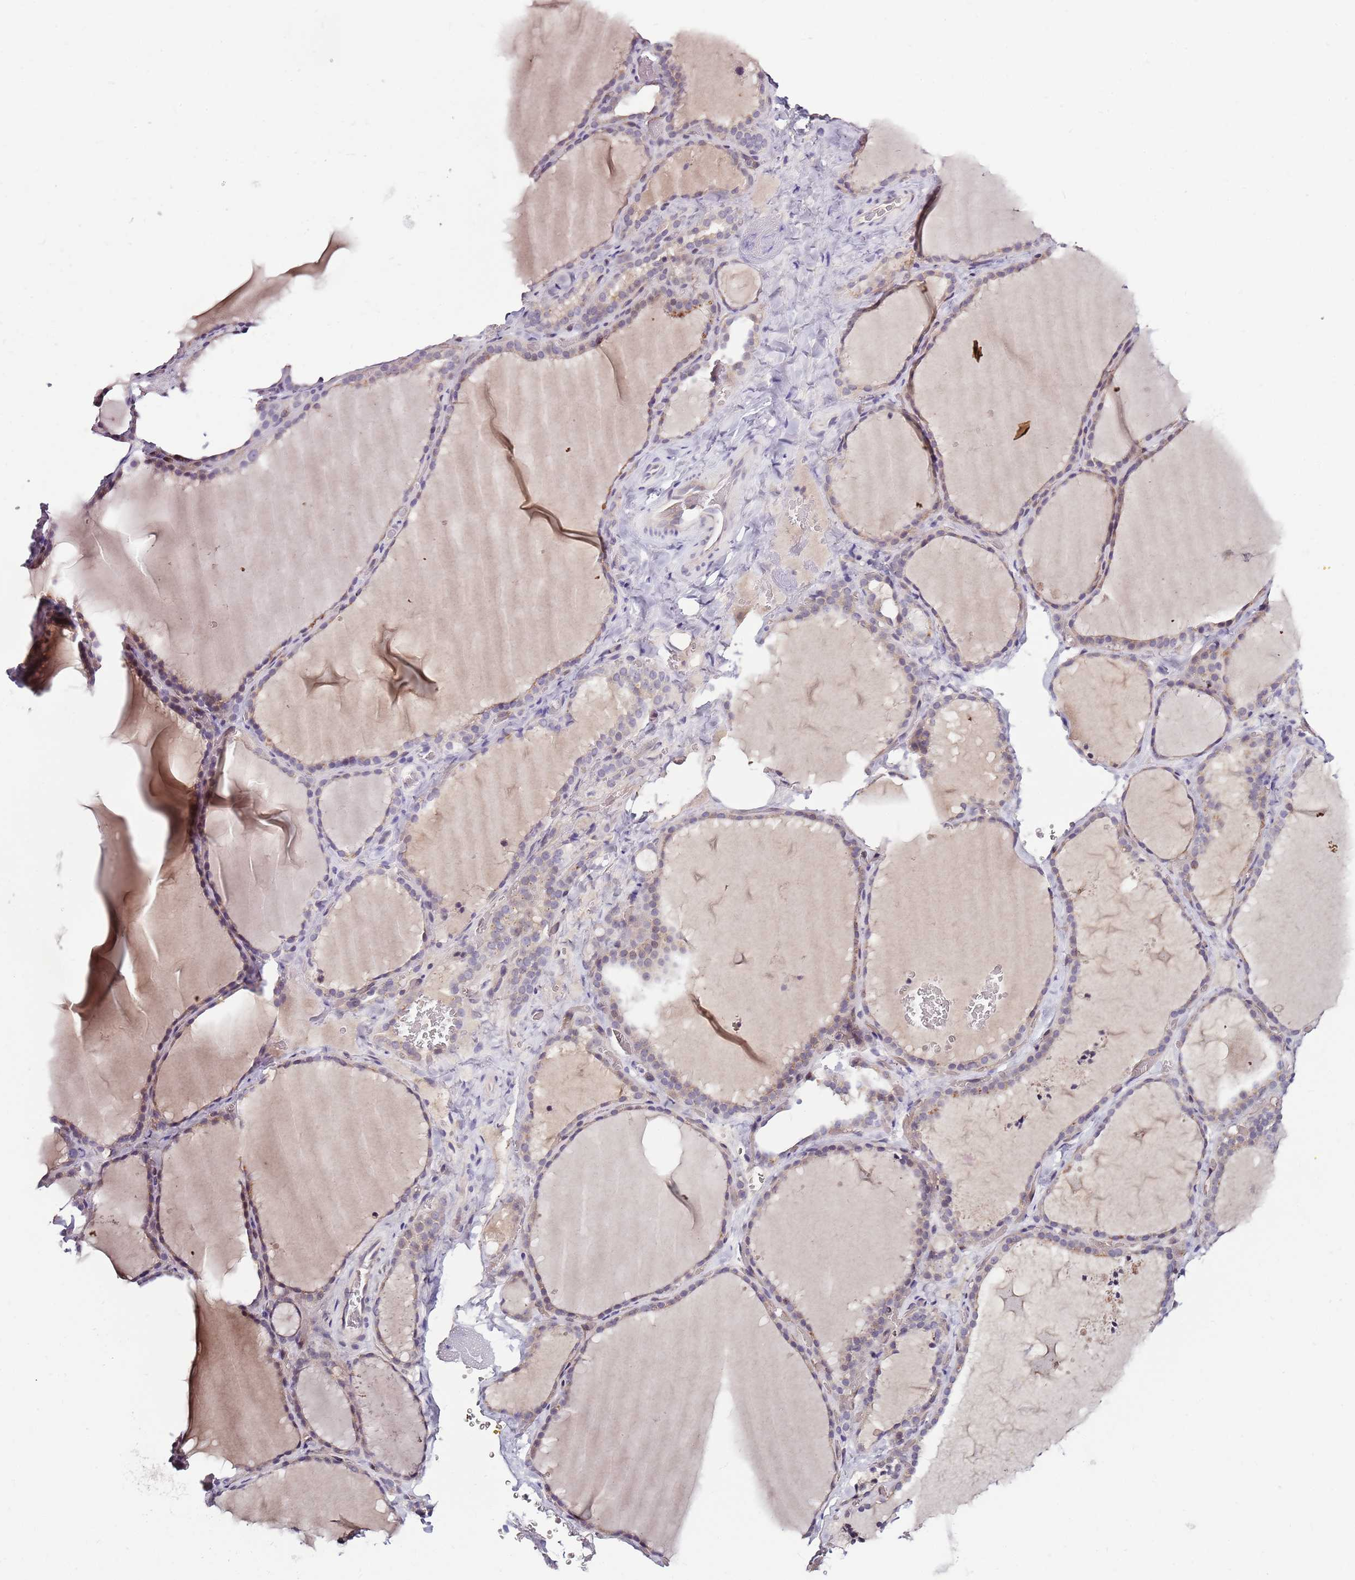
{"staining": {"intensity": "weak", "quantity": "25%-75%", "location": "cytoplasmic/membranous"}, "tissue": "thyroid gland", "cell_type": "Glandular cells", "image_type": "normal", "snomed": [{"axis": "morphology", "description": "Normal tissue, NOS"}, {"axis": "topography", "description": "Thyroid gland"}], "caption": "Unremarkable thyroid gland reveals weak cytoplasmic/membranous staining in approximately 25%-75% of glandular cells The staining is performed using DAB (3,3'-diaminobenzidine) brown chromogen to label protein expression. The nuclei are counter-stained blue using hematoxylin..", "gene": "FBXL22", "patient": {"sex": "female", "age": 22}}